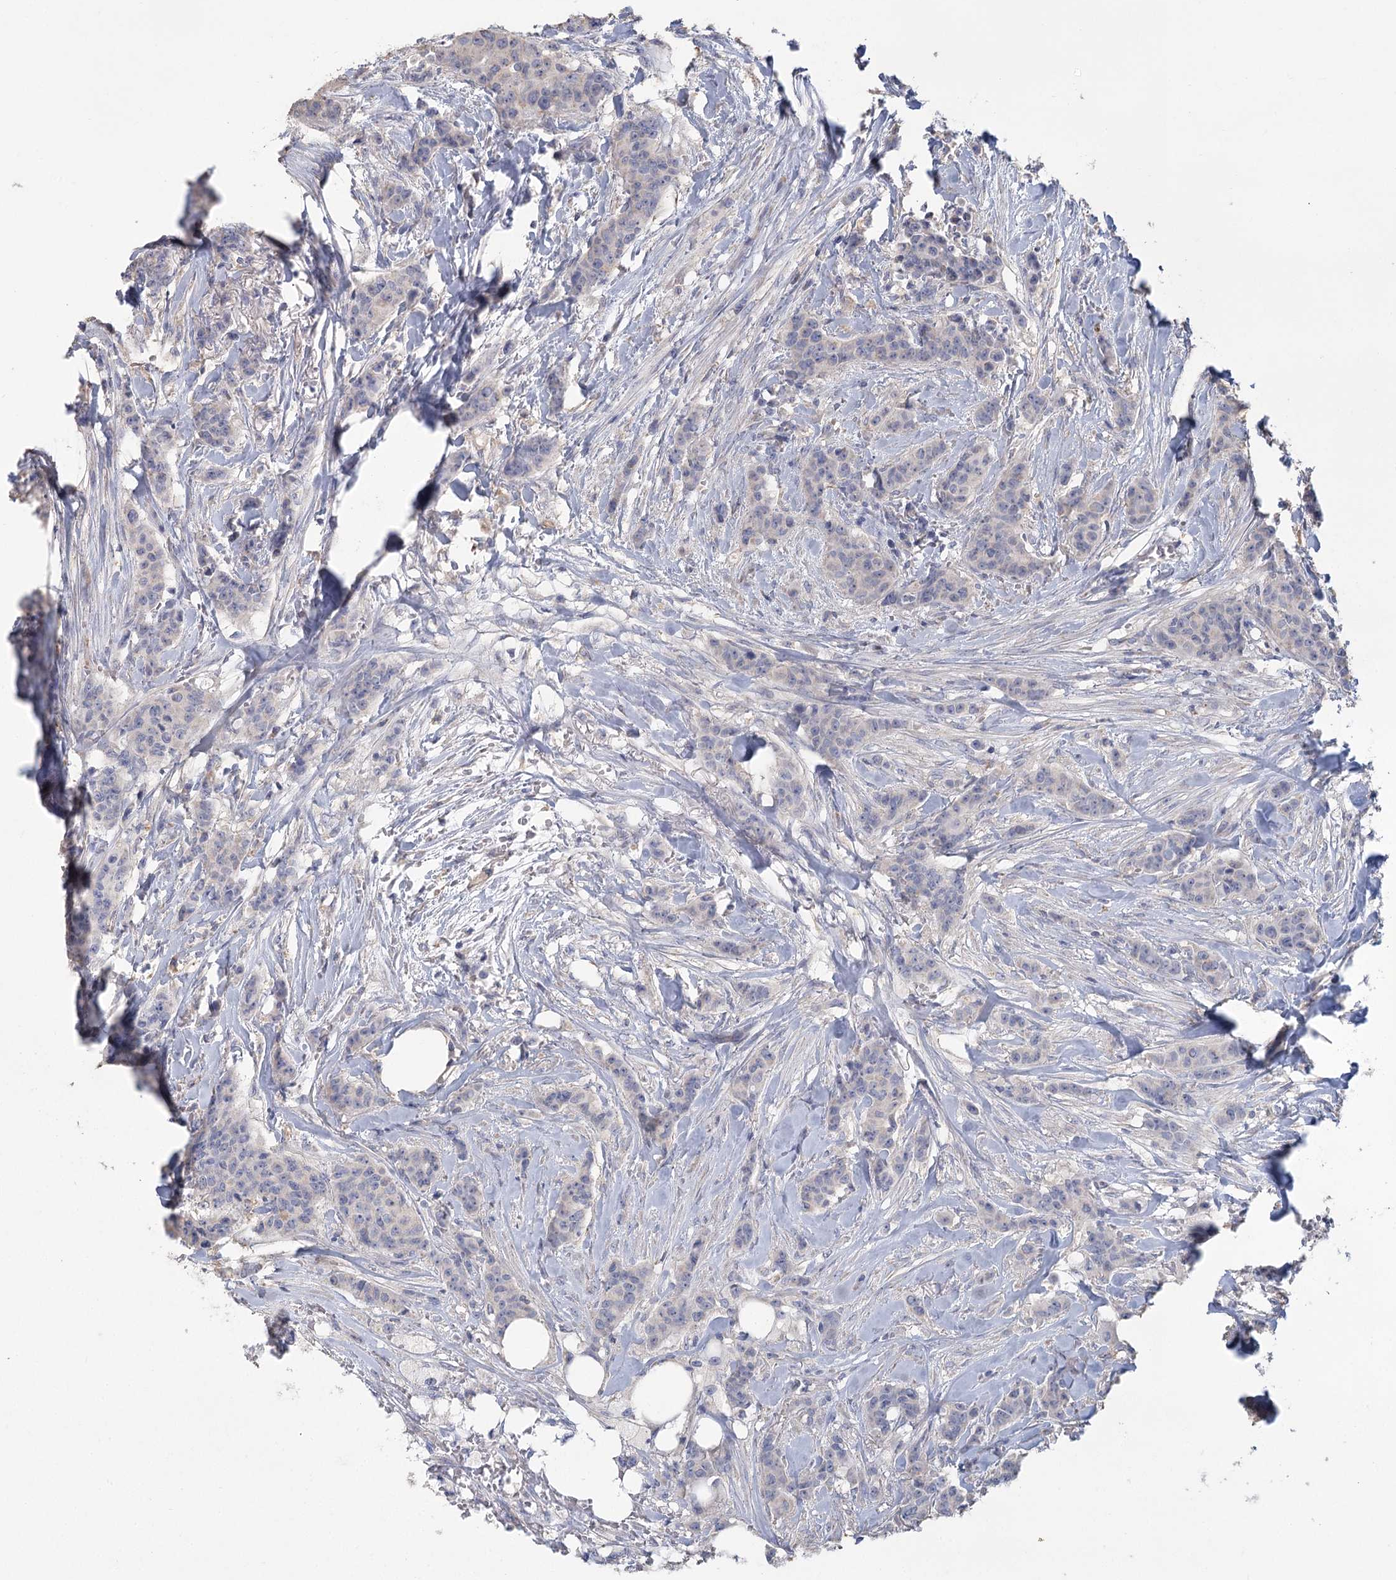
{"staining": {"intensity": "negative", "quantity": "none", "location": "none"}, "tissue": "breast cancer", "cell_type": "Tumor cells", "image_type": "cancer", "snomed": [{"axis": "morphology", "description": "Duct carcinoma"}, {"axis": "topography", "description": "Breast"}], "caption": "Immunohistochemical staining of human infiltrating ductal carcinoma (breast) displays no significant positivity in tumor cells.", "gene": "CNTLN", "patient": {"sex": "female", "age": 40}}